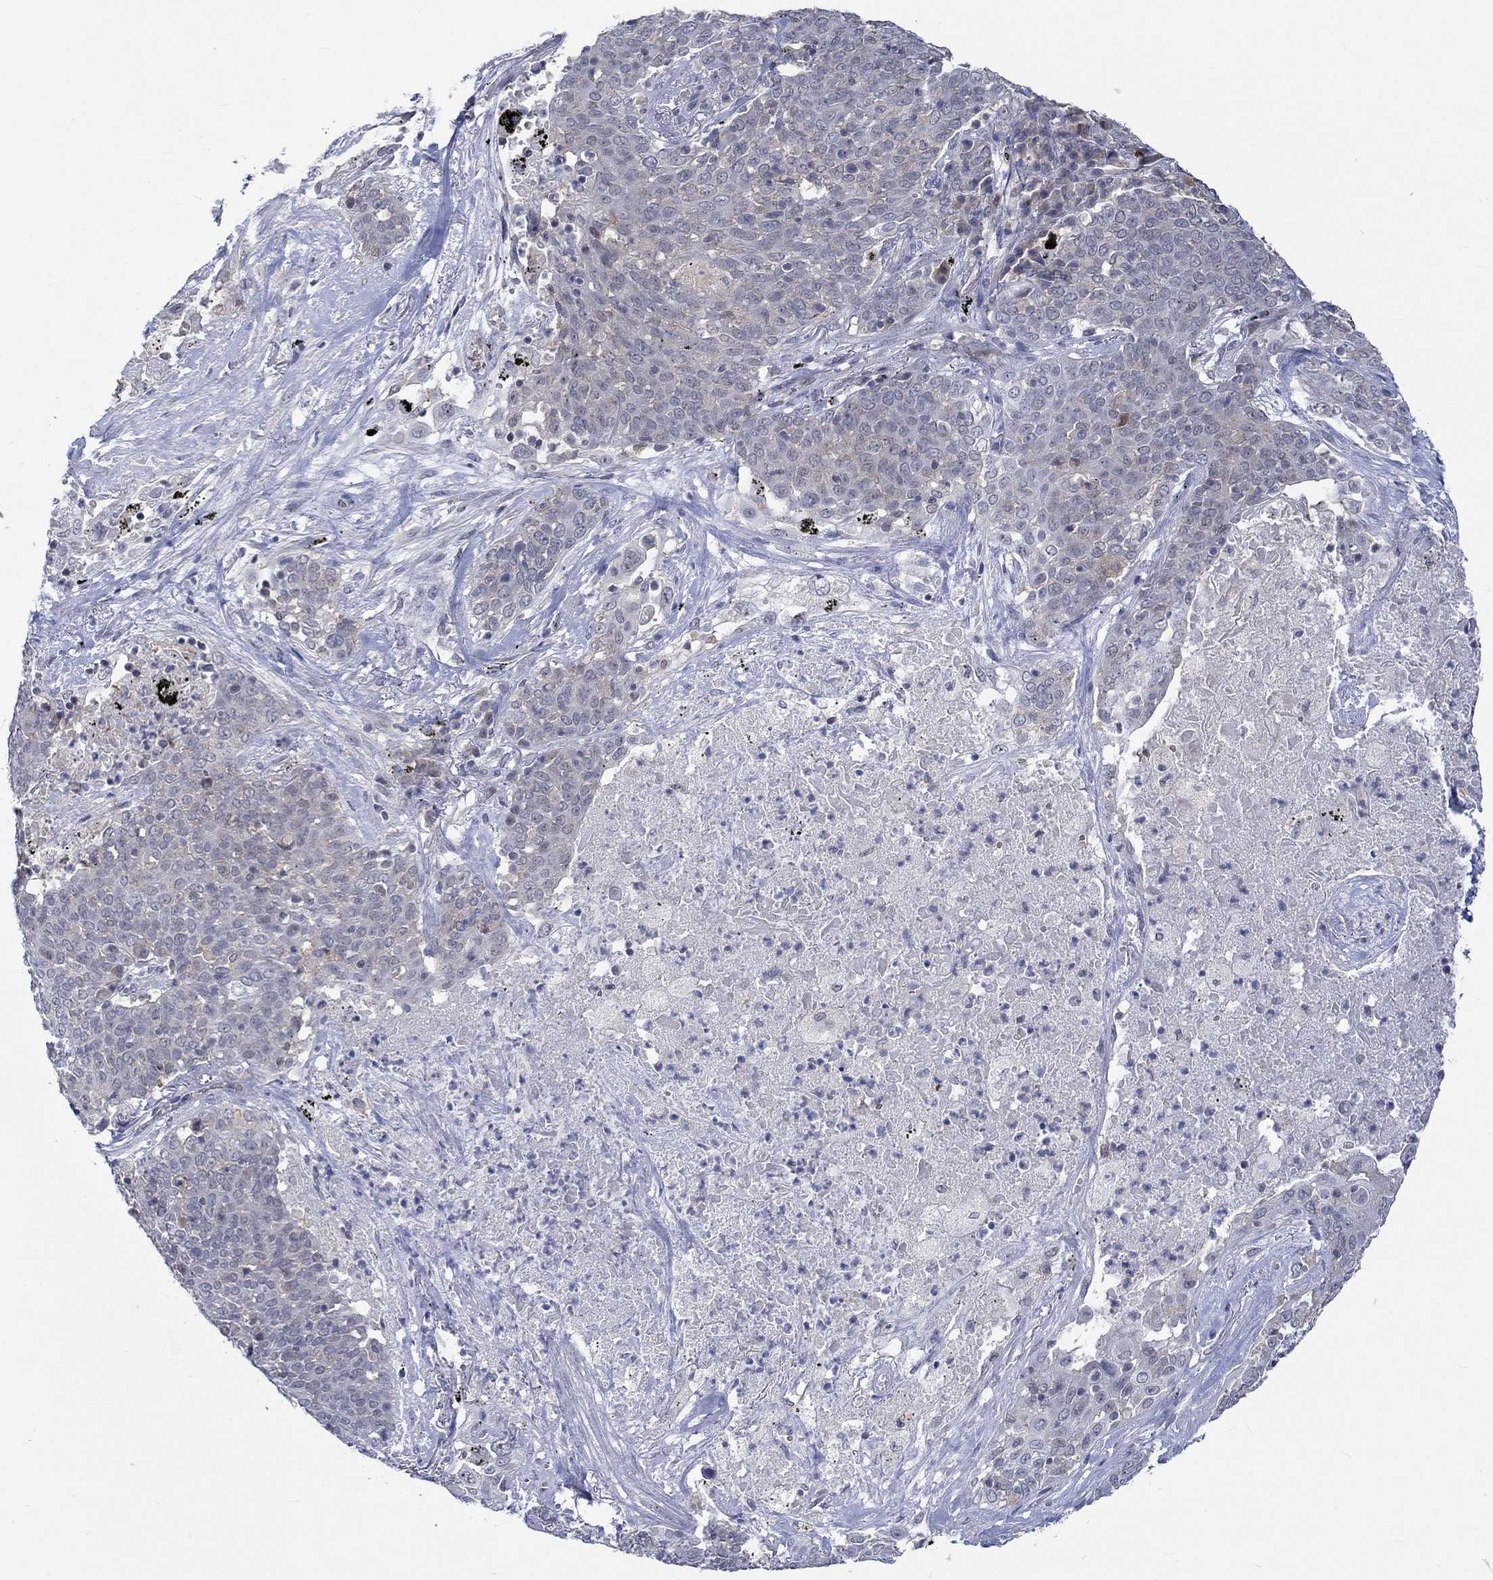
{"staining": {"intensity": "weak", "quantity": "<25%", "location": "cytoplasmic/membranous"}, "tissue": "lung cancer", "cell_type": "Tumor cells", "image_type": "cancer", "snomed": [{"axis": "morphology", "description": "Squamous cell carcinoma, NOS"}, {"axis": "topography", "description": "Lung"}], "caption": "IHC of lung squamous cell carcinoma reveals no expression in tumor cells.", "gene": "WASF1", "patient": {"sex": "male", "age": 82}}